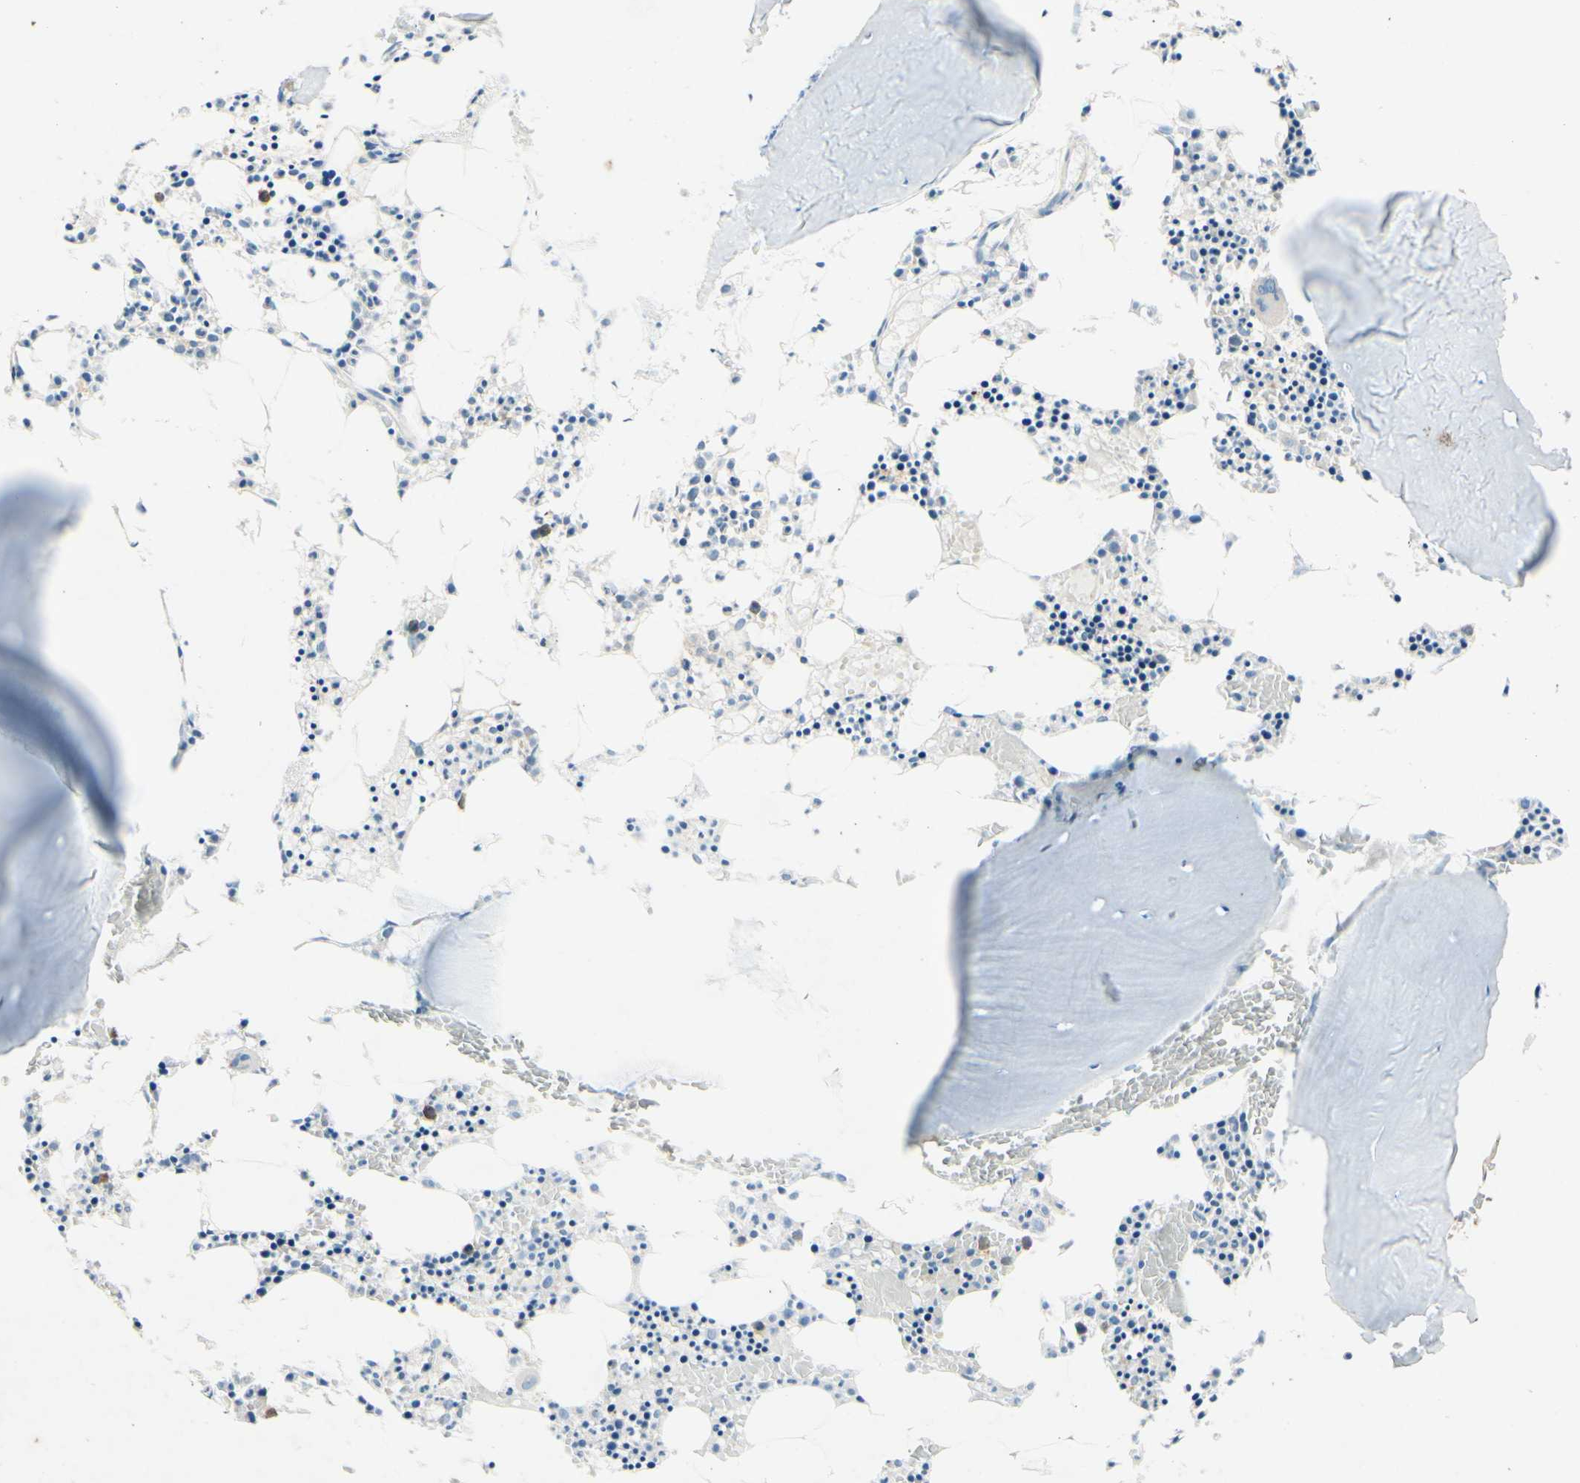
{"staining": {"intensity": "moderate", "quantity": "<25%", "location": "cytoplasmic/membranous"}, "tissue": "bone marrow", "cell_type": "Hematopoietic cells", "image_type": "normal", "snomed": [{"axis": "morphology", "description": "Normal tissue, NOS"}, {"axis": "morphology", "description": "Inflammation, NOS"}, {"axis": "topography", "description": "Bone marrow"}], "caption": "Approximately <25% of hematopoietic cells in benign human bone marrow show moderate cytoplasmic/membranous protein staining as visualized by brown immunohistochemical staining.", "gene": "ATP6V1B1", "patient": {"sex": "male", "age": 14}}